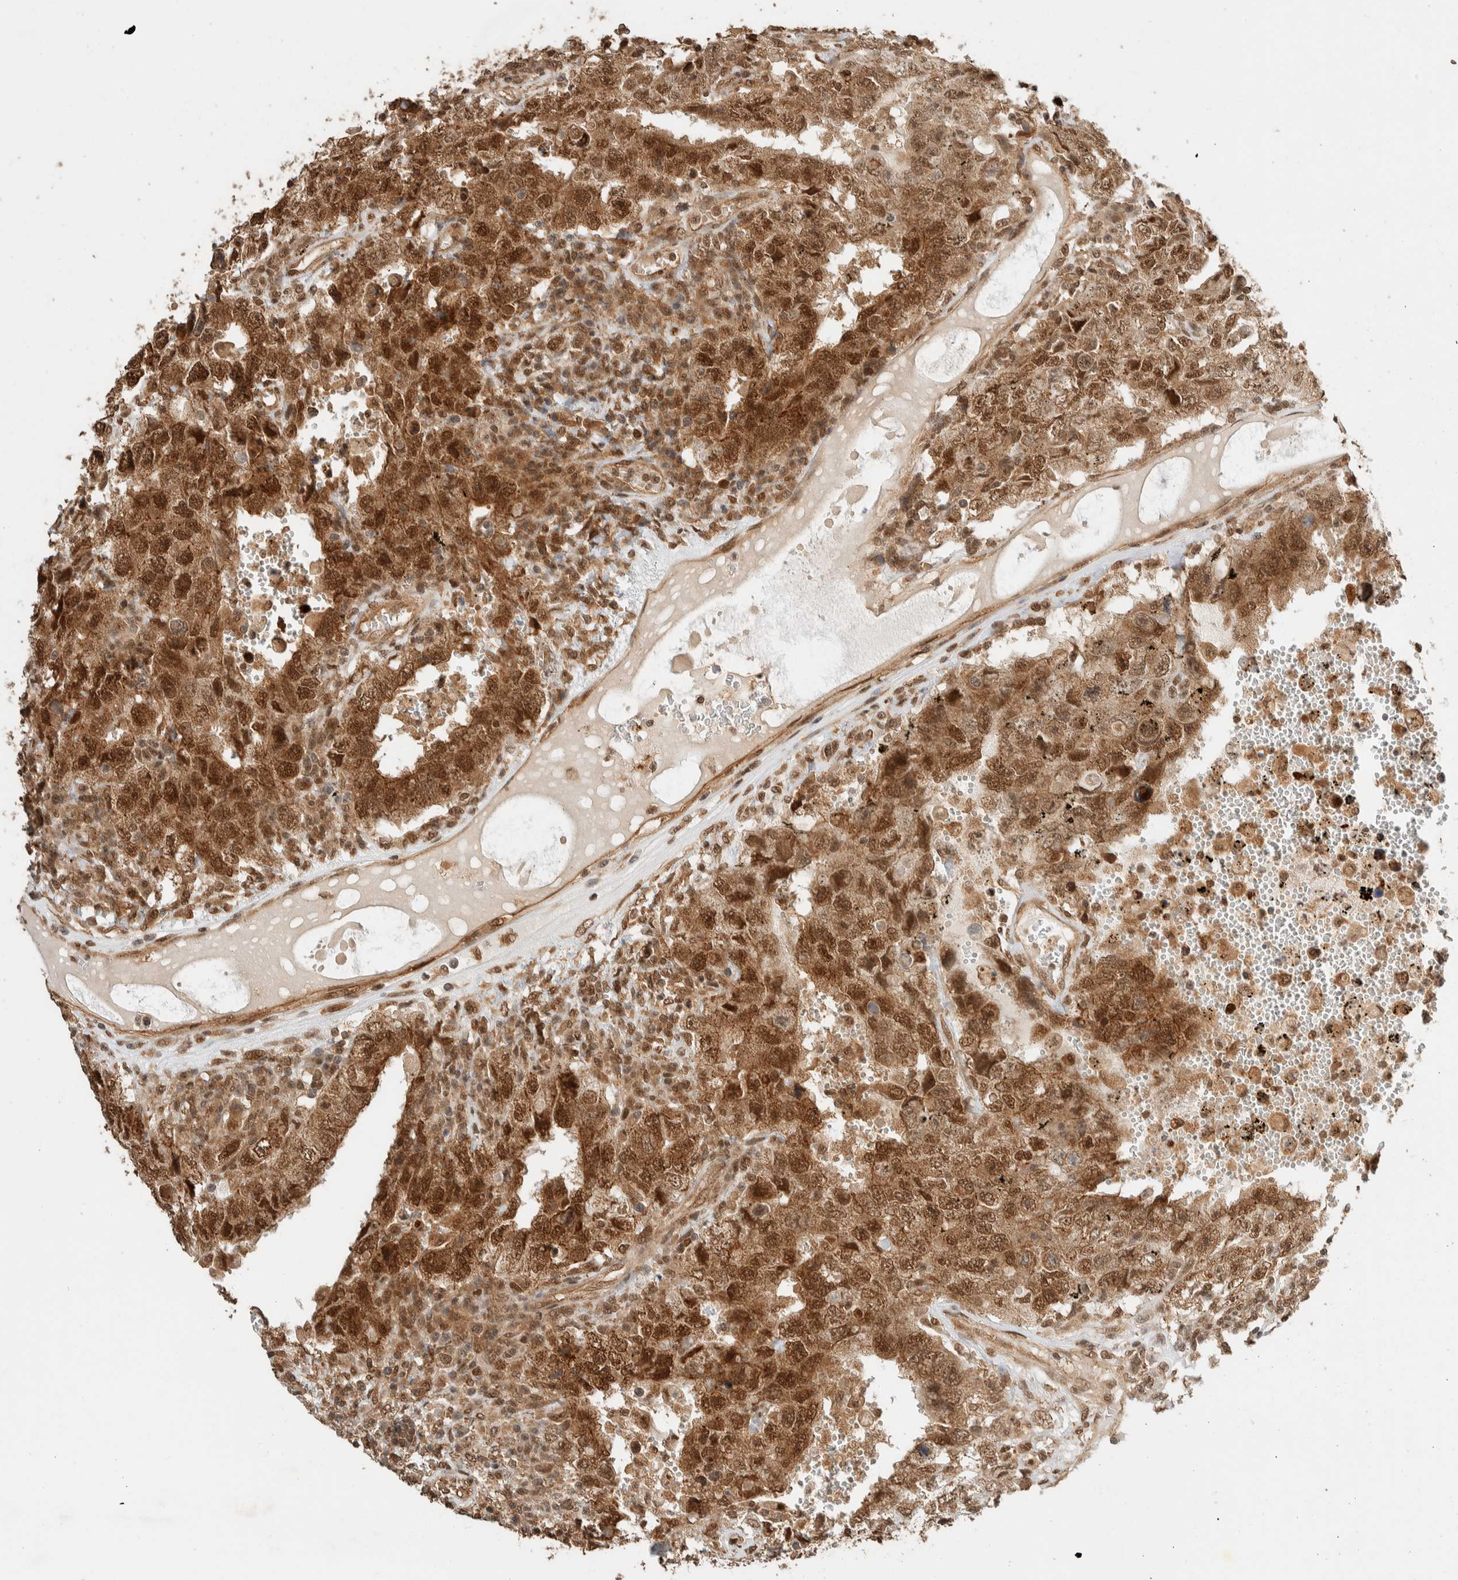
{"staining": {"intensity": "strong", "quantity": ">75%", "location": "cytoplasmic/membranous,nuclear"}, "tissue": "testis cancer", "cell_type": "Tumor cells", "image_type": "cancer", "snomed": [{"axis": "morphology", "description": "Carcinoma, Embryonal, NOS"}, {"axis": "topography", "description": "Testis"}], "caption": "The immunohistochemical stain shows strong cytoplasmic/membranous and nuclear expression in tumor cells of testis embryonal carcinoma tissue.", "gene": "ZBTB2", "patient": {"sex": "male", "age": 26}}